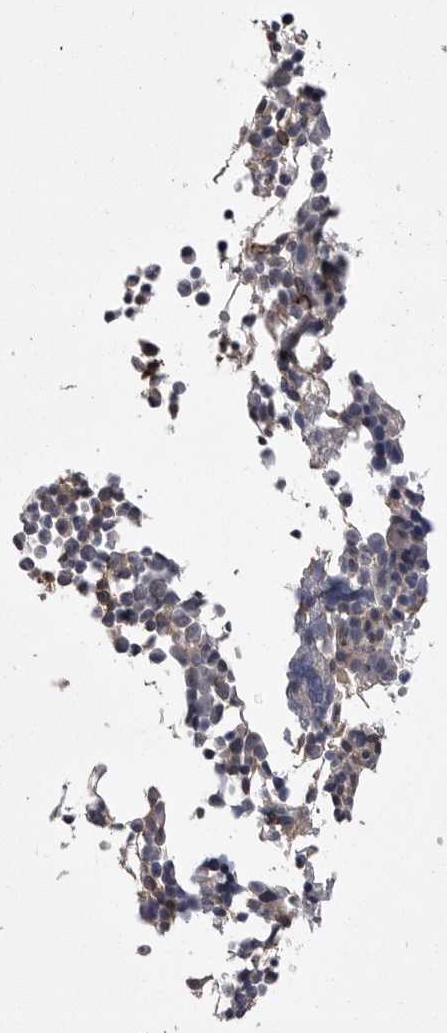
{"staining": {"intensity": "weak", "quantity": "<25%", "location": "cytoplasmic/membranous"}, "tissue": "bone marrow", "cell_type": "Hematopoietic cells", "image_type": "normal", "snomed": [{"axis": "morphology", "description": "Normal tissue, NOS"}, {"axis": "morphology", "description": "Inflammation, NOS"}, {"axis": "topography", "description": "Bone marrow"}], "caption": "IHC of normal human bone marrow shows no expression in hematopoietic cells. Nuclei are stained in blue.", "gene": "ABL1", "patient": {"sex": "male", "age": 68}}